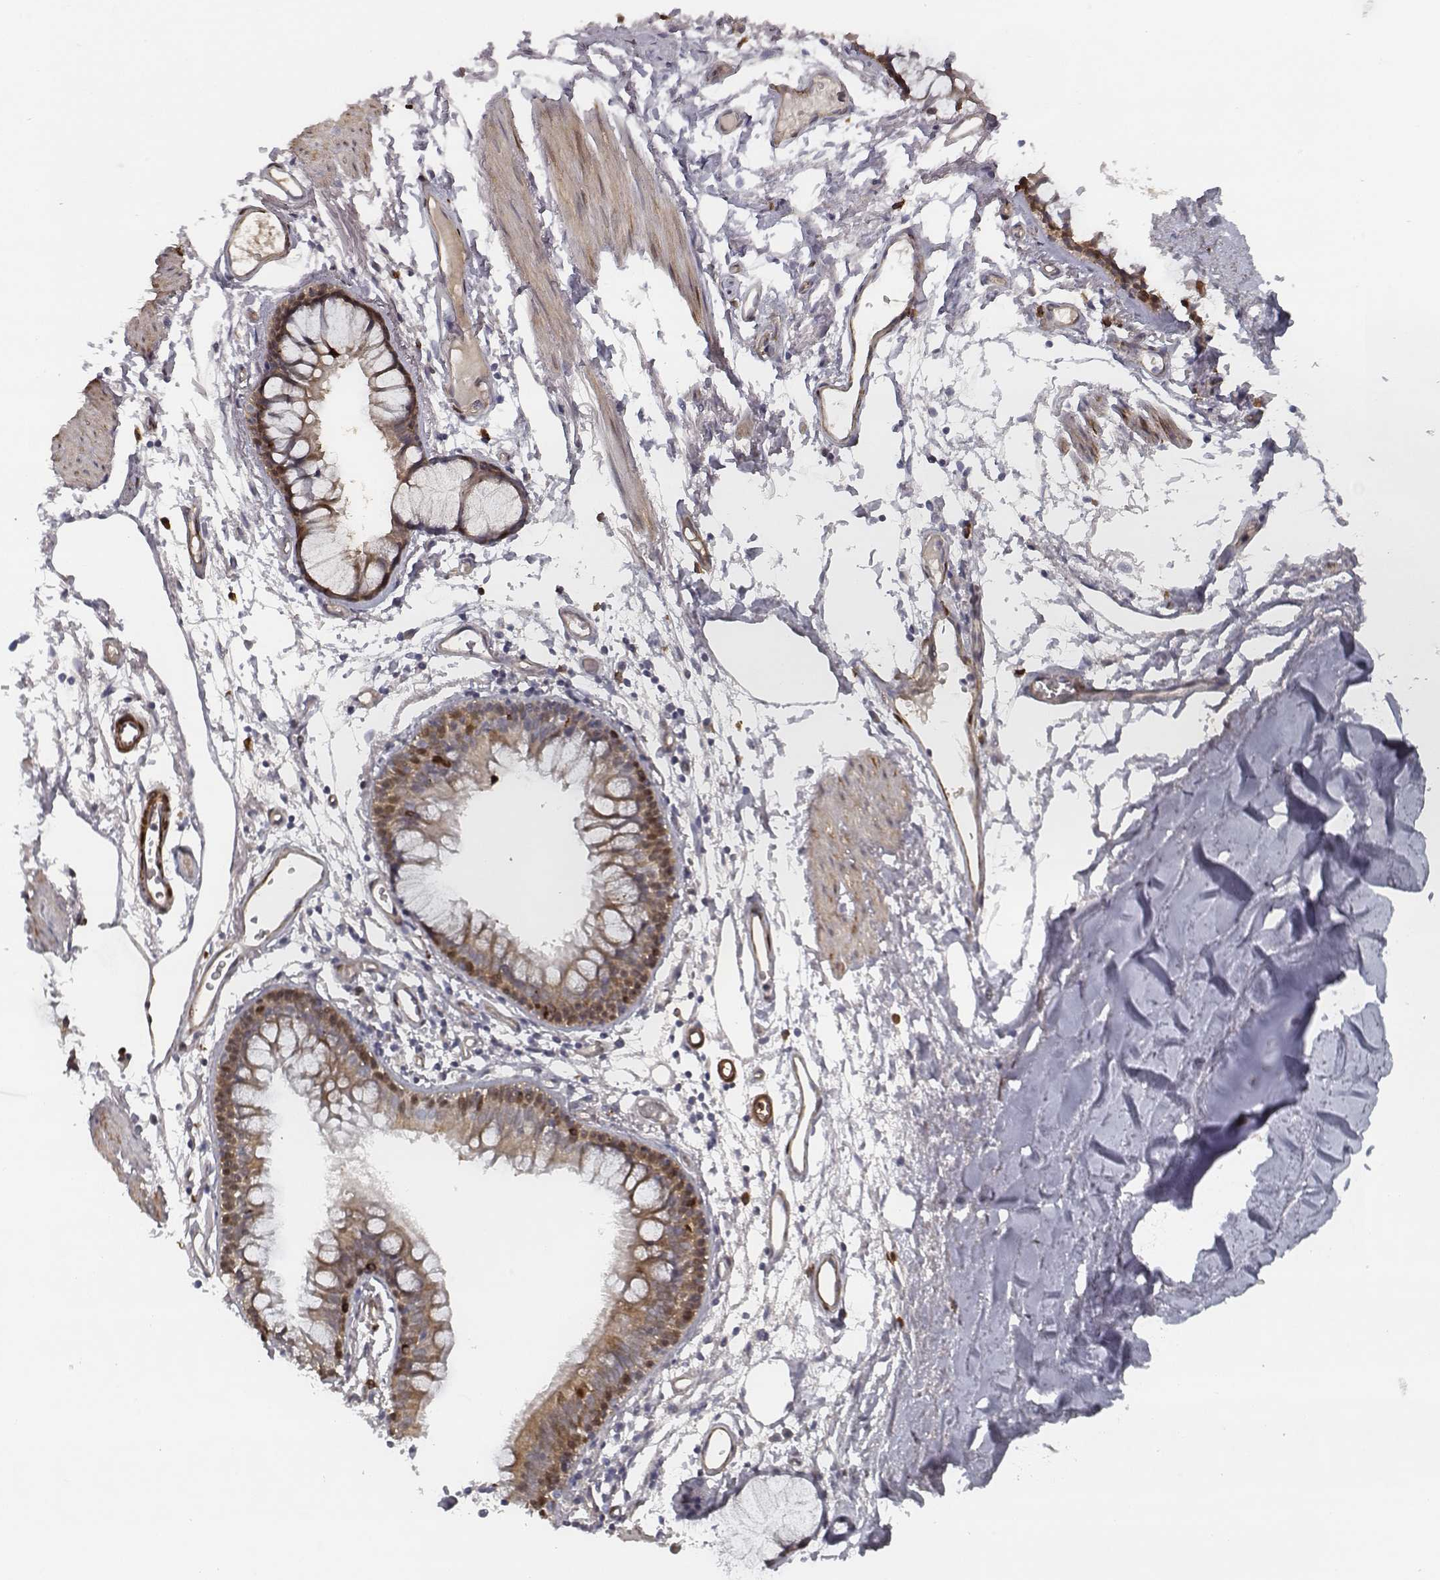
{"staining": {"intensity": "moderate", "quantity": ">75%", "location": "cytoplasmic/membranous"}, "tissue": "soft tissue", "cell_type": "Chondrocytes", "image_type": "normal", "snomed": [{"axis": "morphology", "description": "Normal tissue, NOS"}, {"axis": "topography", "description": "Cartilage tissue"}, {"axis": "topography", "description": "Bronchus"}], "caption": "Immunohistochemistry (DAB) staining of unremarkable soft tissue reveals moderate cytoplasmic/membranous protein staining in approximately >75% of chondrocytes. (Brightfield microscopy of DAB IHC at high magnification).", "gene": "ISYNA1", "patient": {"sex": "female", "age": 79}}